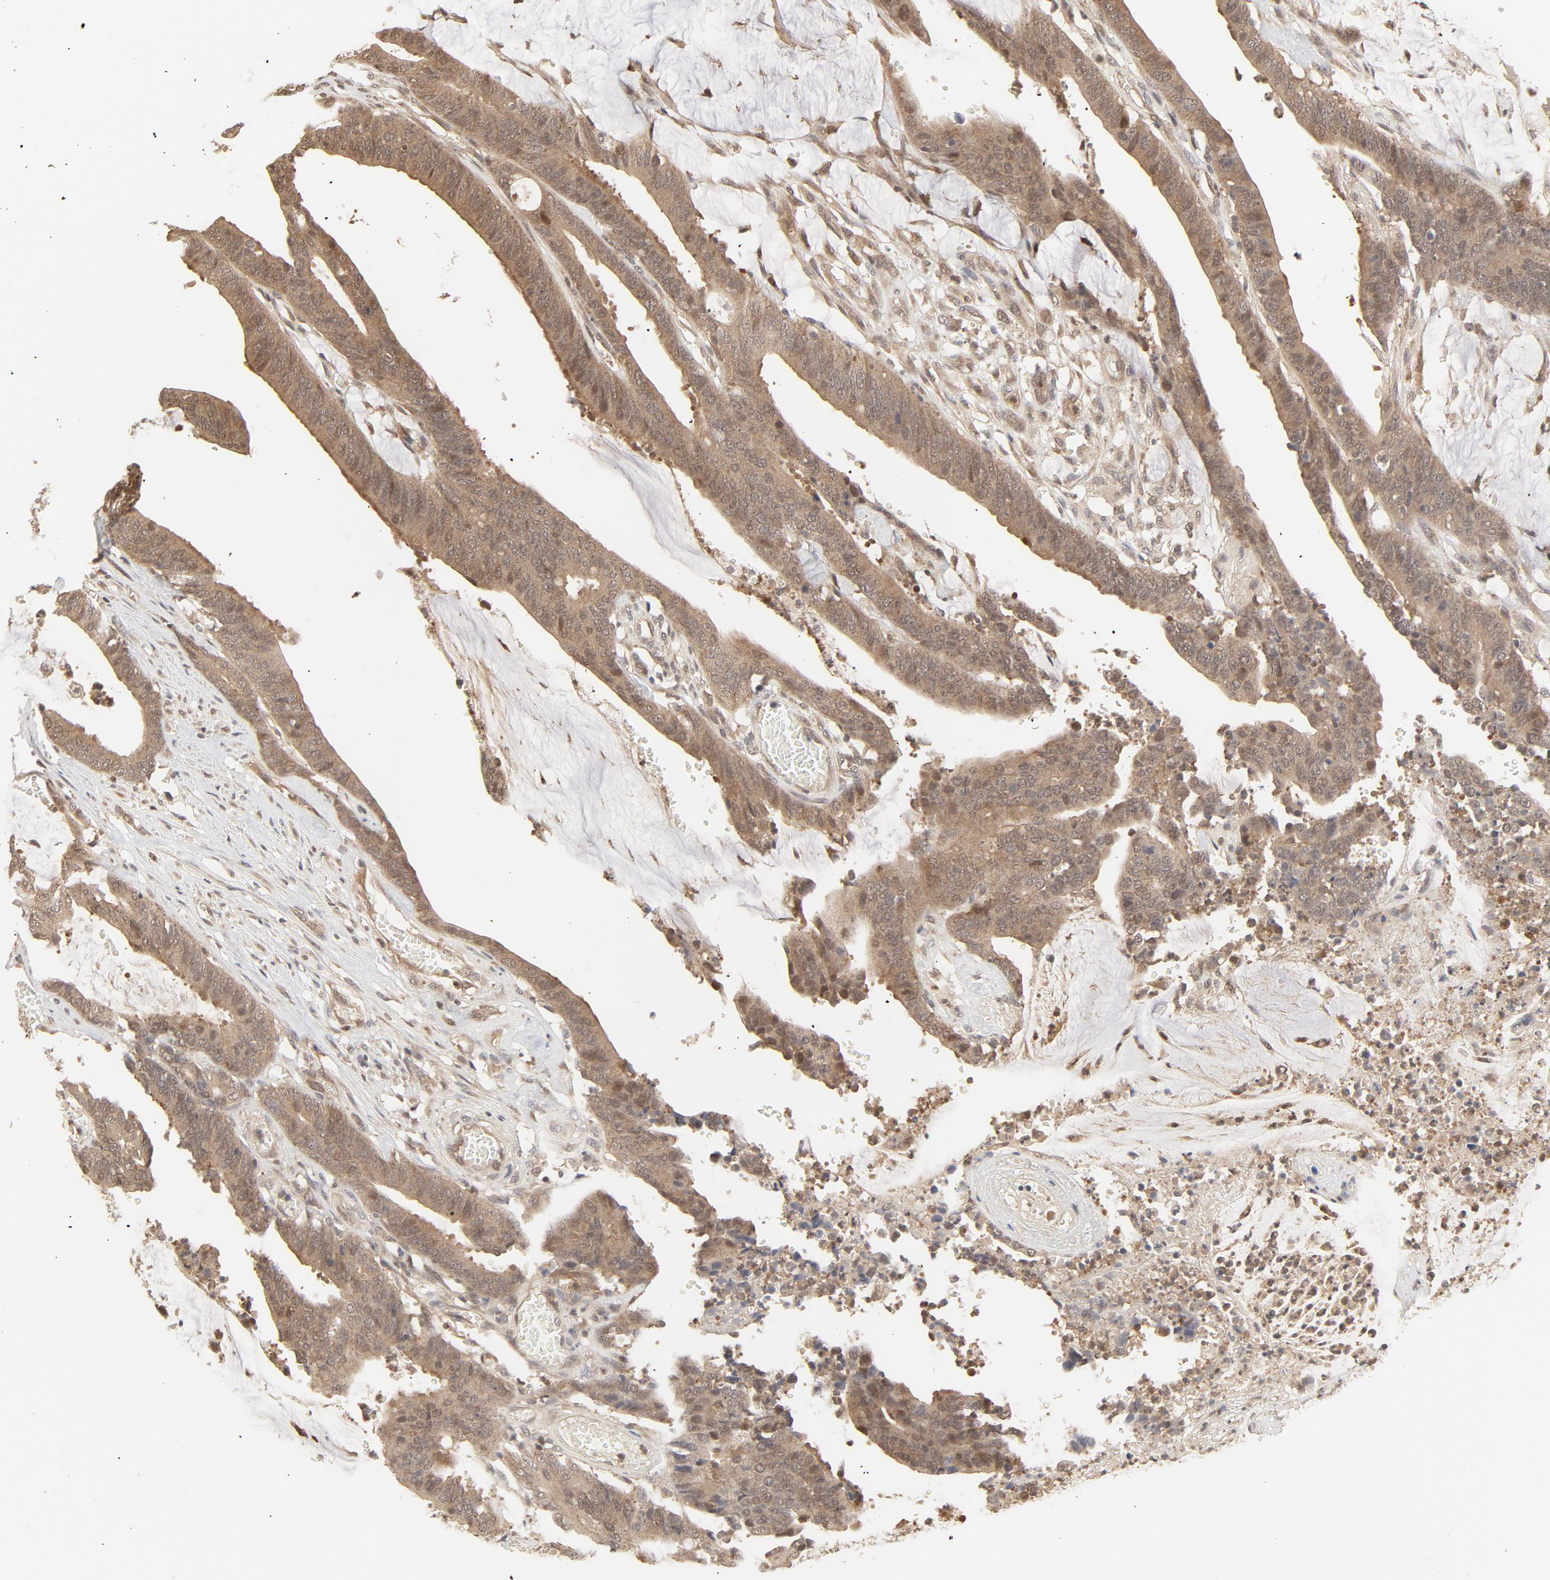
{"staining": {"intensity": "moderate", "quantity": "25%-75%", "location": "nuclear"}, "tissue": "colorectal cancer", "cell_type": "Tumor cells", "image_type": "cancer", "snomed": [{"axis": "morphology", "description": "Adenocarcinoma, NOS"}, {"axis": "topography", "description": "Rectum"}], "caption": "This is an image of IHC staining of colorectal cancer, which shows moderate positivity in the nuclear of tumor cells.", "gene": "NEDD8", "patient": {"sex": "female", "age": 66}}